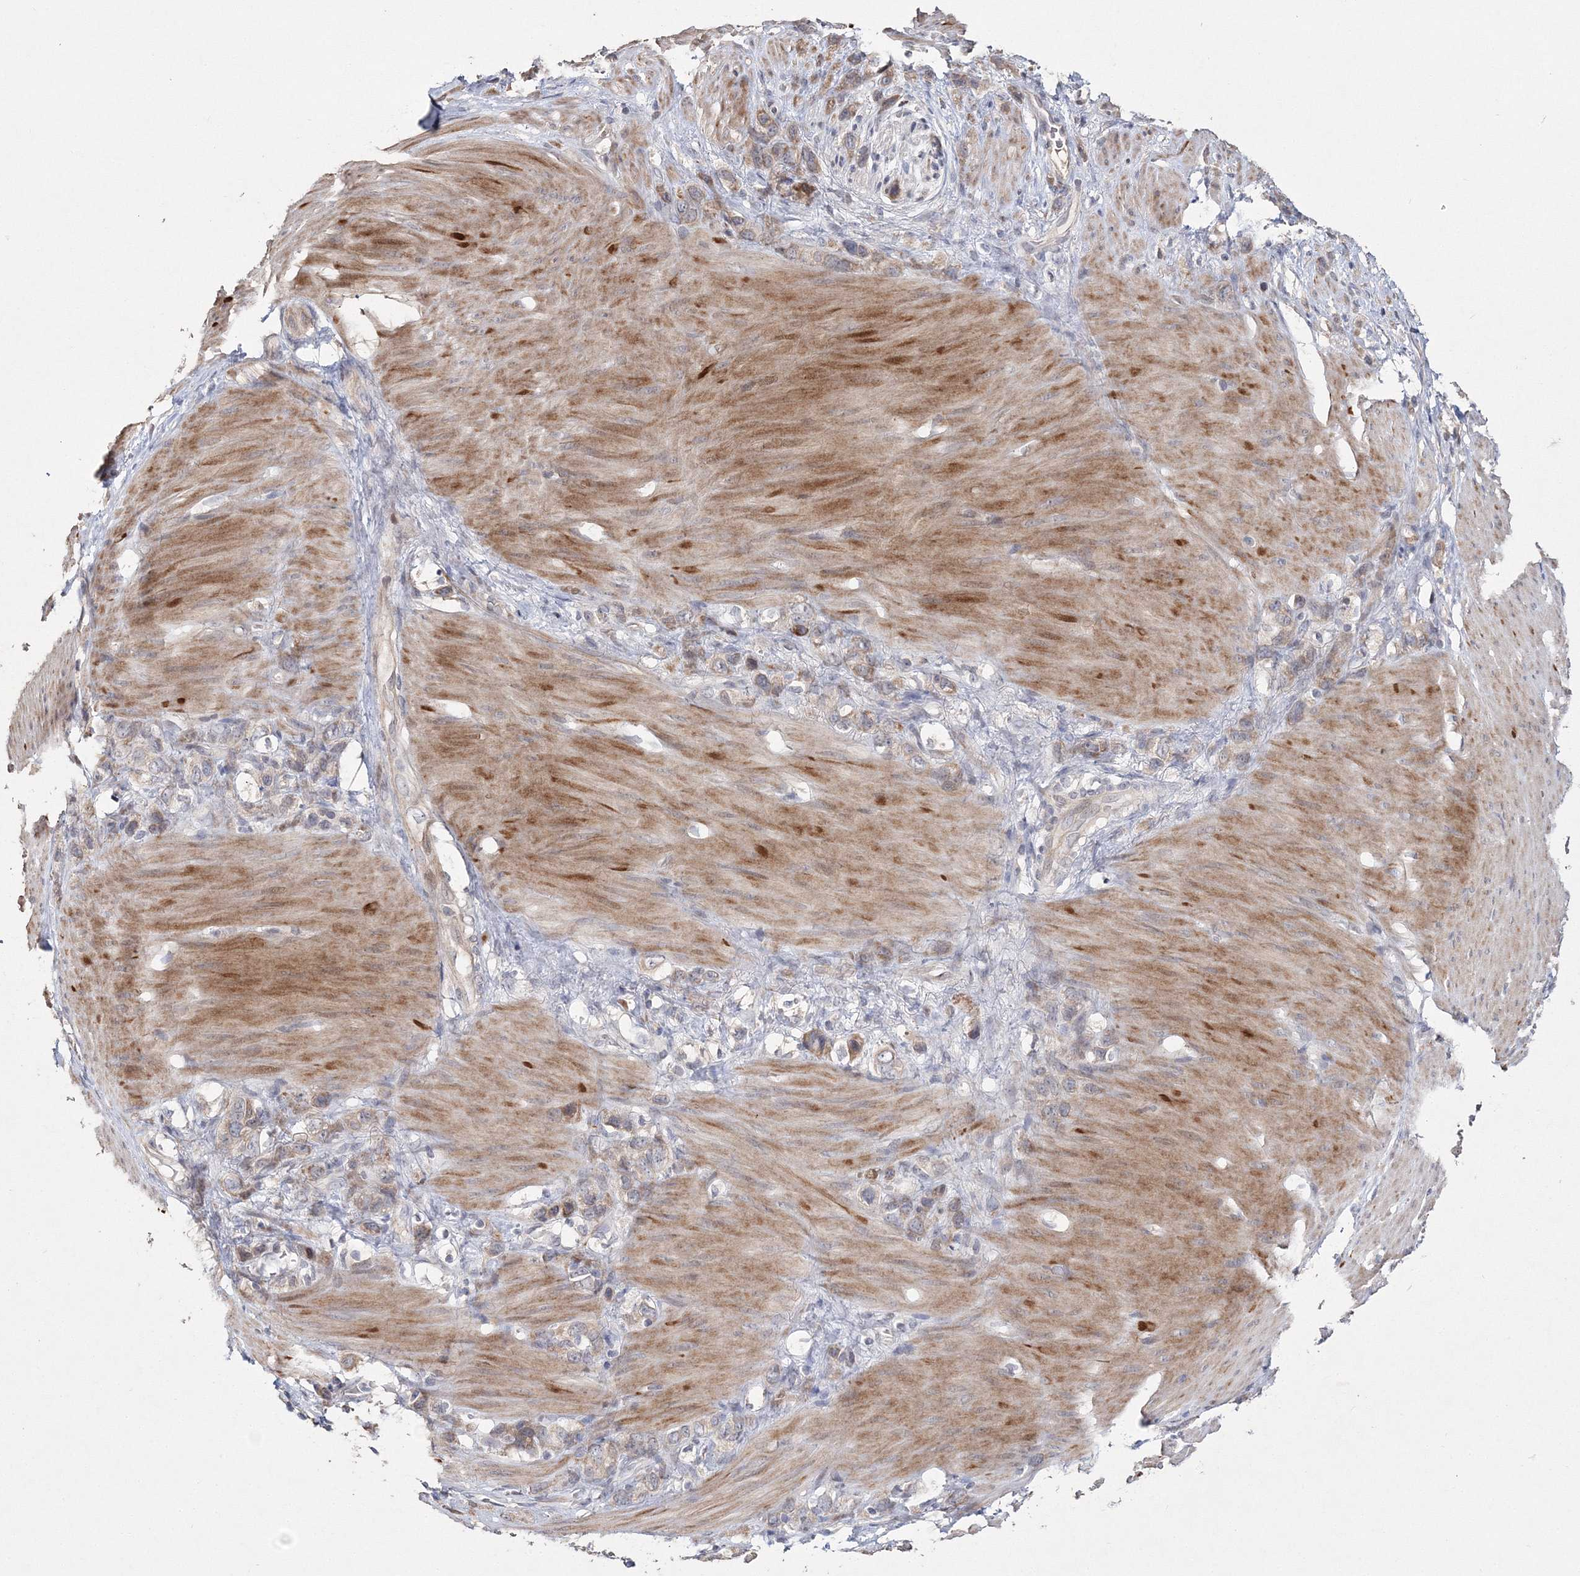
{"staining": {"intensity": "weak", "quantity": "25%-75%", "location": "cytoplasmic/membranous"}, "tissue": "stomach cancer", "cell_type": "Tumor cells", "image_type": "cancer", "snomed": [{"axis": "morphology", "description": "Normal tissue, NOS"}, {"axis": "morphology", "description": "Adenocarcinoma, NOS"}, {"axis": "morphology", "description": "Adenocarcinoma, High grade"}, {"axis": "topography", "description": "Stomach, upper"}, {"axis": "topography", "description": "Stomach"}], "caption": "A brown stain shows weak cytoplasmic/membranous positivity of a protein in human stomach cancer (high-grade adenocarcinoma) tumor cells.", "gene": "GJB5", "patient": {"sex": "female", "age": 65}}